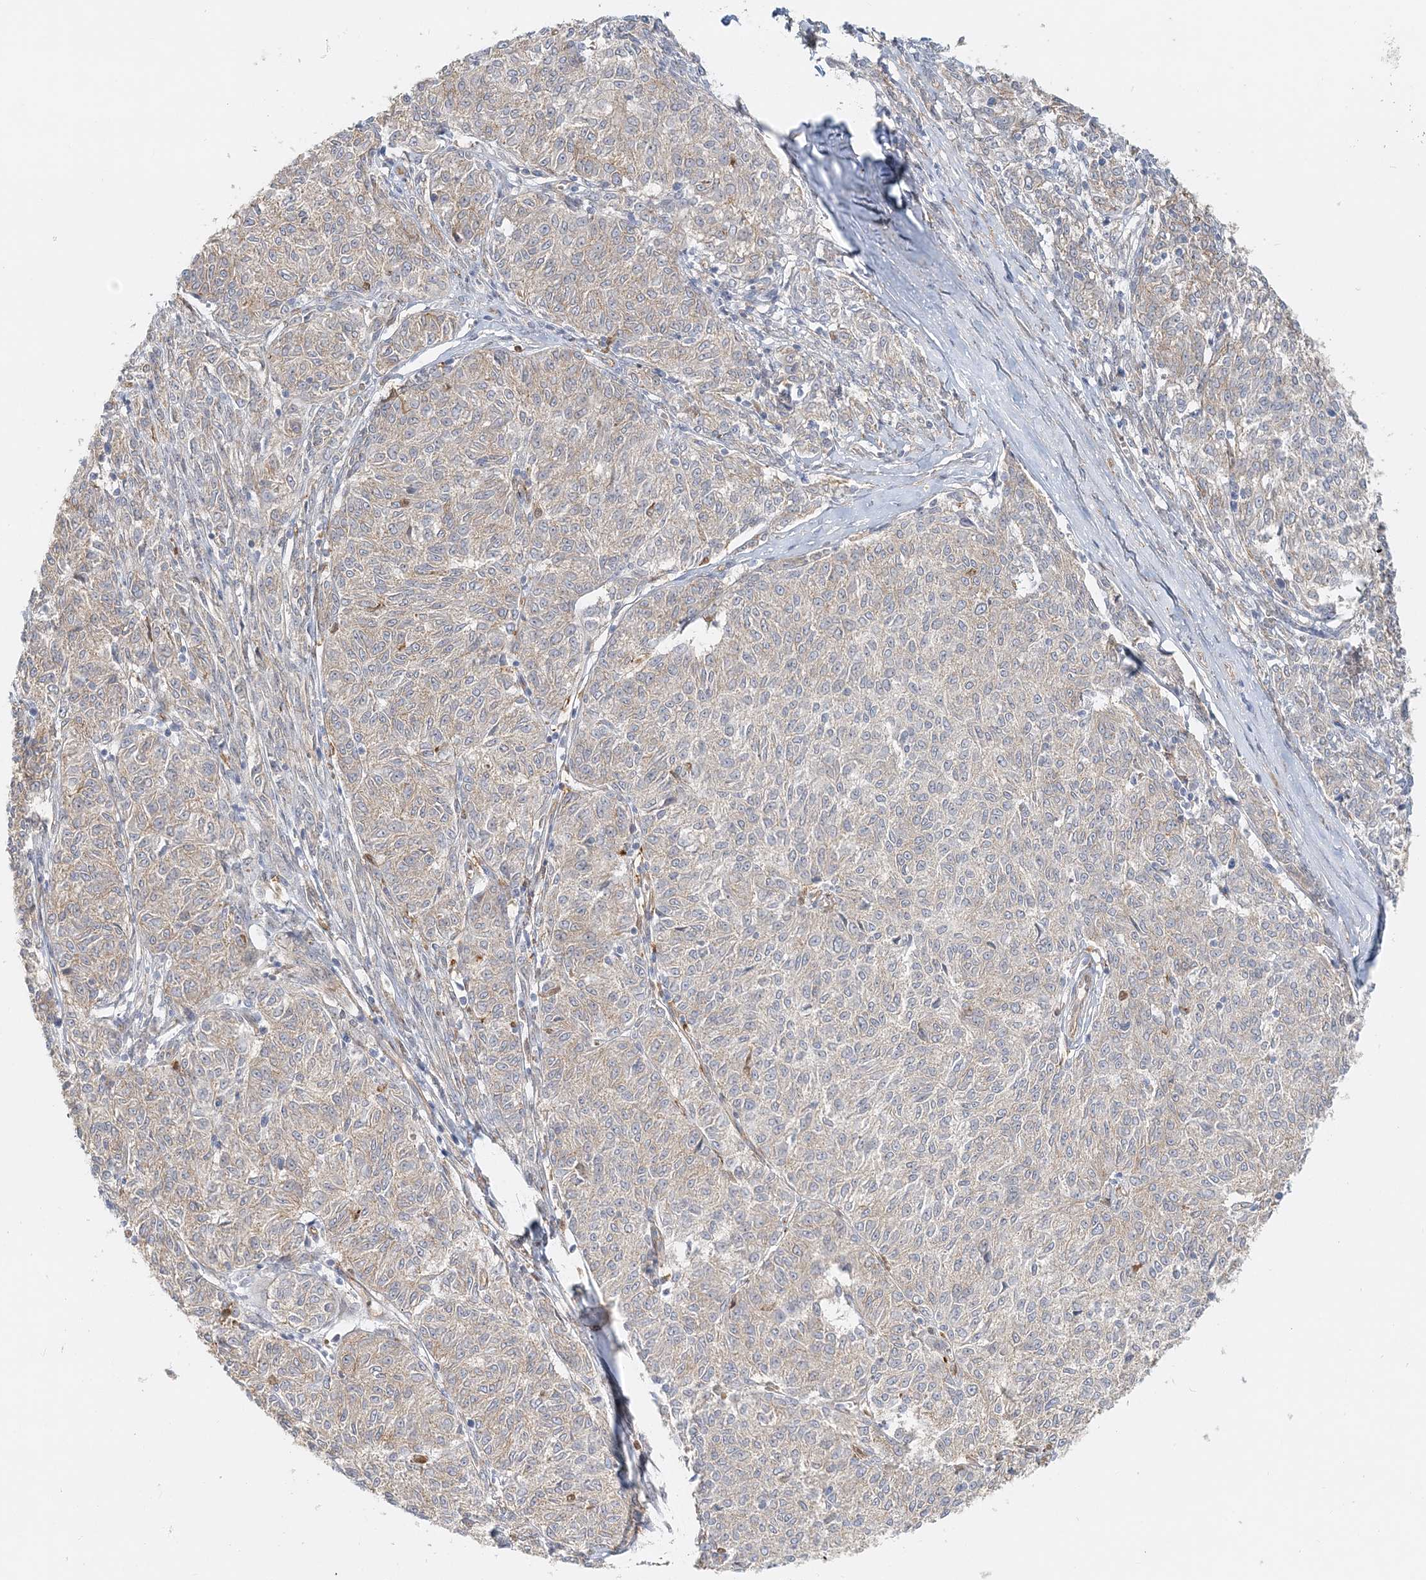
{"staining": {"intensity": "negative", "quantity": "none", "location": "none"}, "tissue": "melanoma", "cell_type": "Tumor cells", "image_type": "cancer", "snomed": [{"axis": "morphology", "description": "Malignant melanoma, NOS"}, {"axis": "topography", "description": "Skin"}], "caption": "Tumor cells show no significant protein expression in melanoma.", "gene": "DNAH1", "patient": {"sex": "female", "age": 72}}